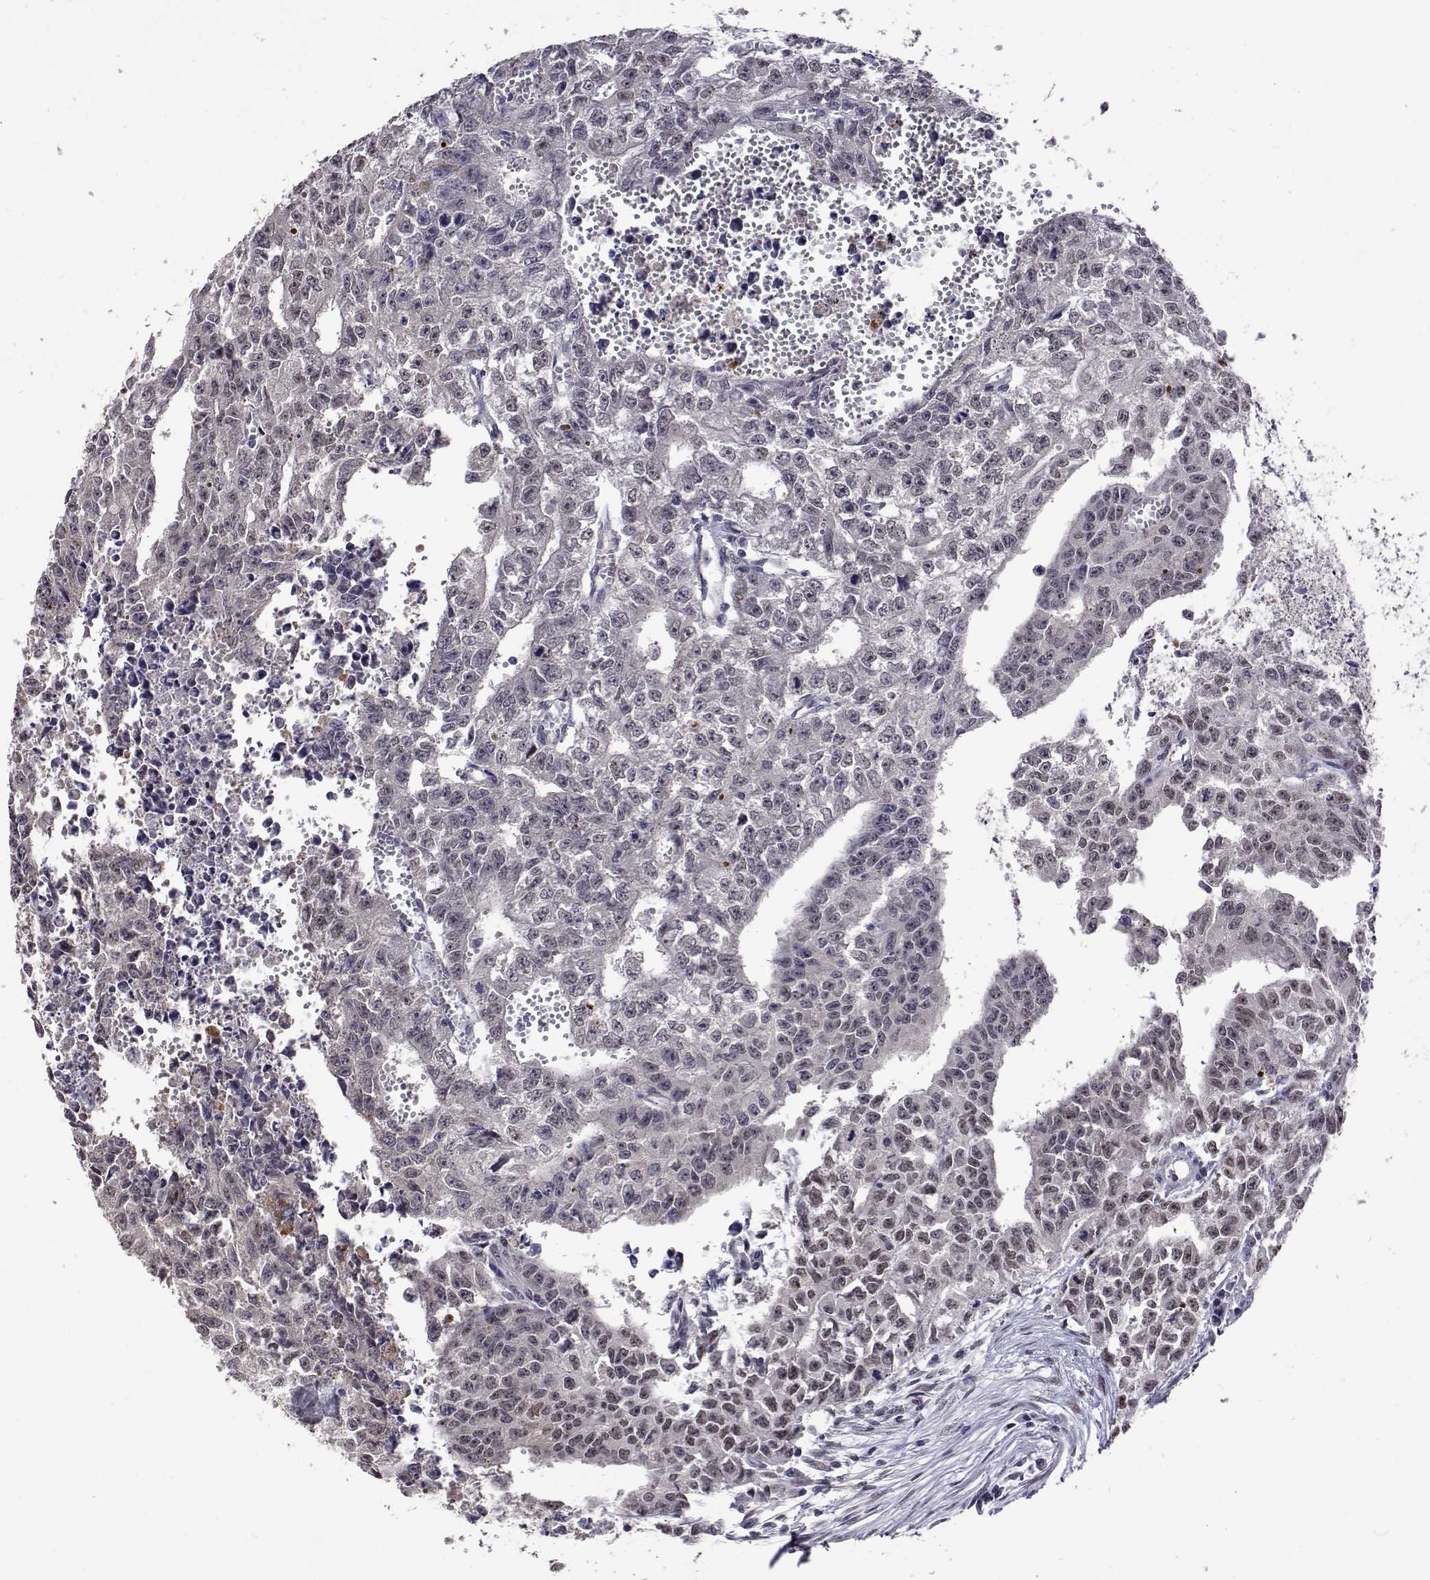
{"staining": {"intensity": "moderate", "quantity": "25%-75%", "location": "nuclear"}, "tissue": "testis cancer", "cell_type": "Tumor cells", "image_type": "cancer", "snomed": [{"axis": "morphology", "description": "Carcinoma, Embryonal, NOS"}, {"axis": "morphology", "description": "Teratoma, malignant, NOS"}, {"axis": "topography", "description": "Testis"}], "caption": "Moderate nuclear positivity is seen in about 25%-75% of tumor cells in testis embryonal carcinoma.", "gene": "HNRNPA0", "patient": {"sex": "male", "age": 24}}